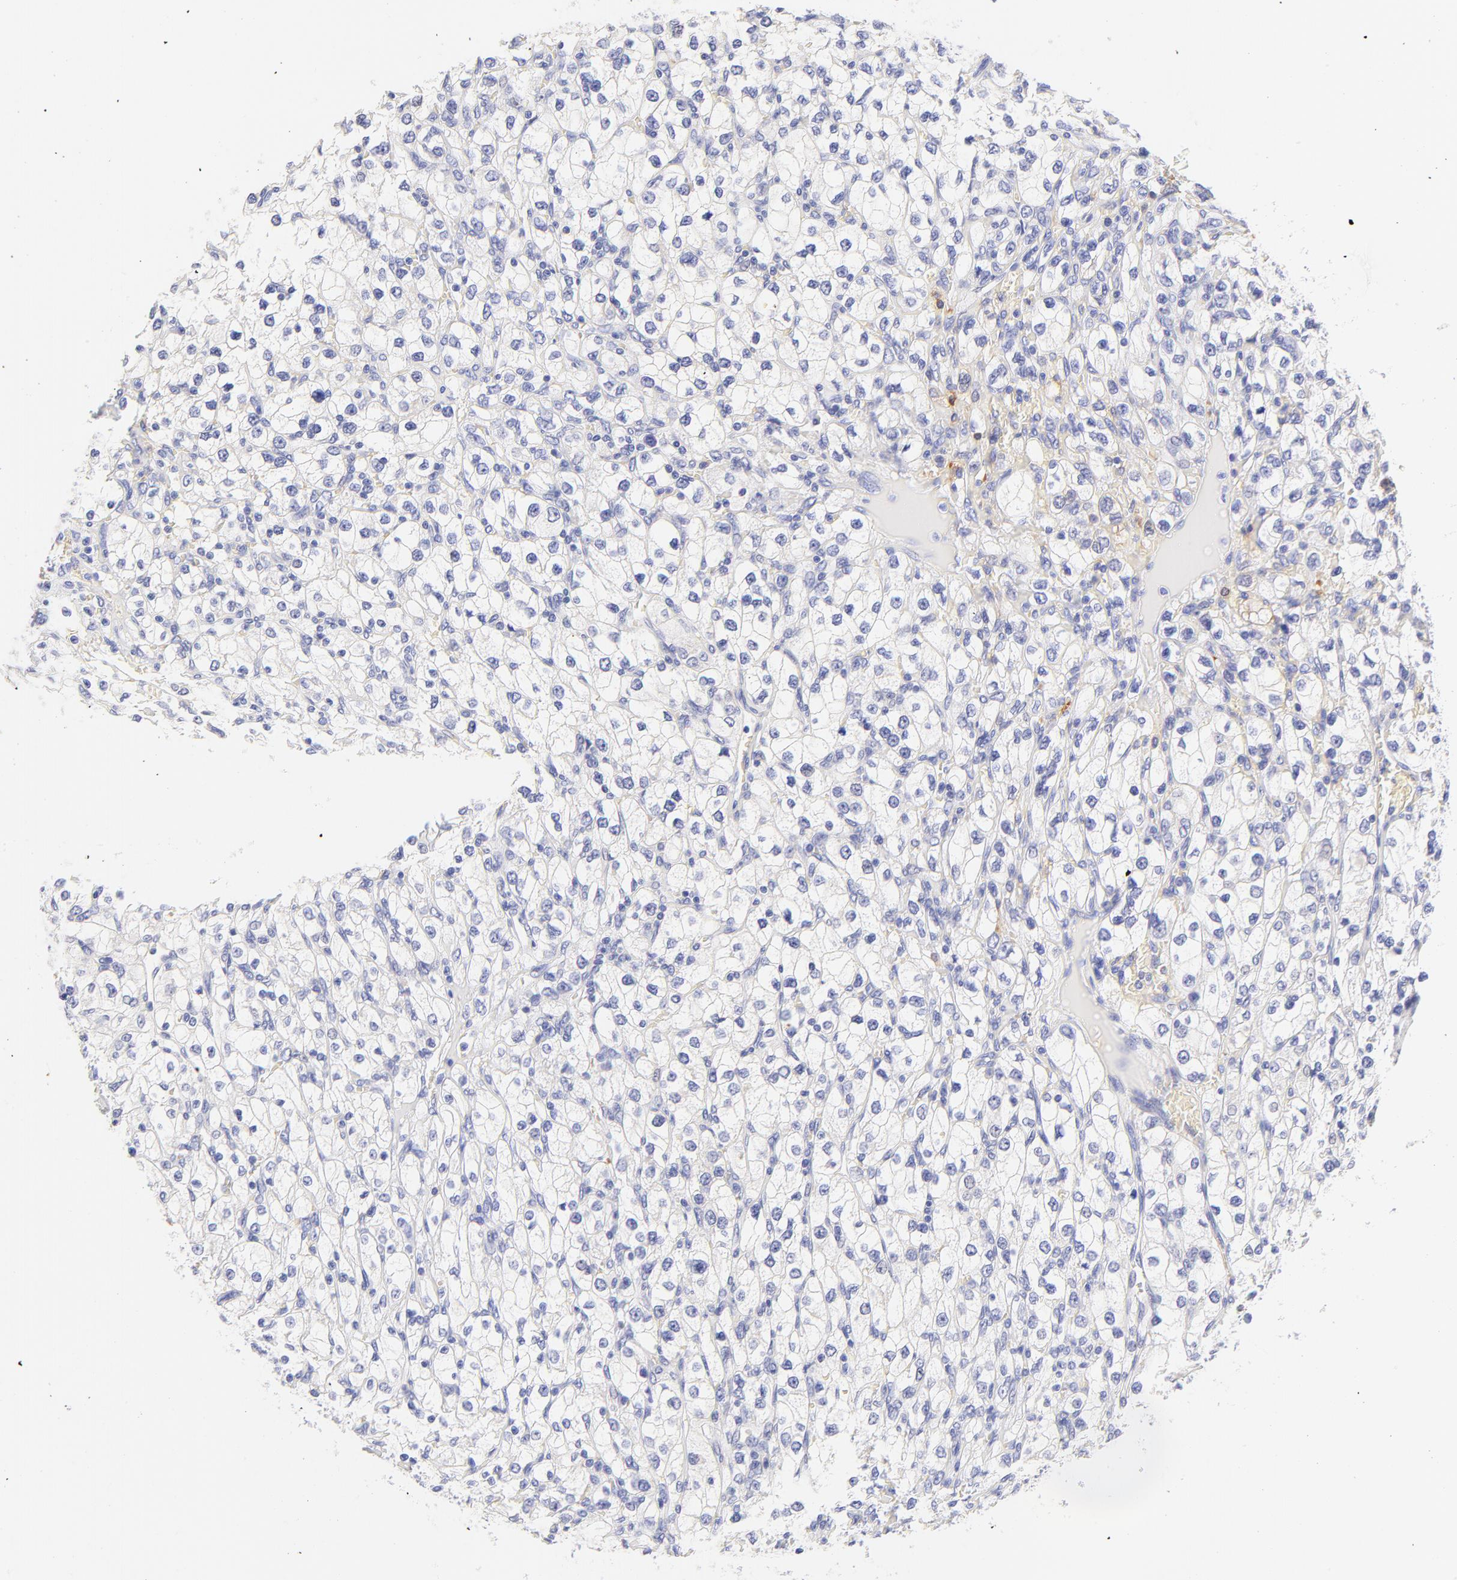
{"staining": {"intensity": "negative", "quantity": "none", "location": "none"}, "tissue": "renal cancer", "cell_type": "Tumor cells", "image_type": "cancer", "snomed": [{"axis": "morphology", "description": "Adenocarcinoma, NOS"}, {"axis": "topography", "description": "Kidney"}], "caption": "There is no significant expression in tumor cells of renal cancer (adenocarcinoma). (DAB (3,3'-diaminobenzidine) immunohistochemistry (IHC) visualized using brightfield microscopy, high magnification).", "gene": "FRMPD3", "patient": {"sex": "female", "age": 62}}